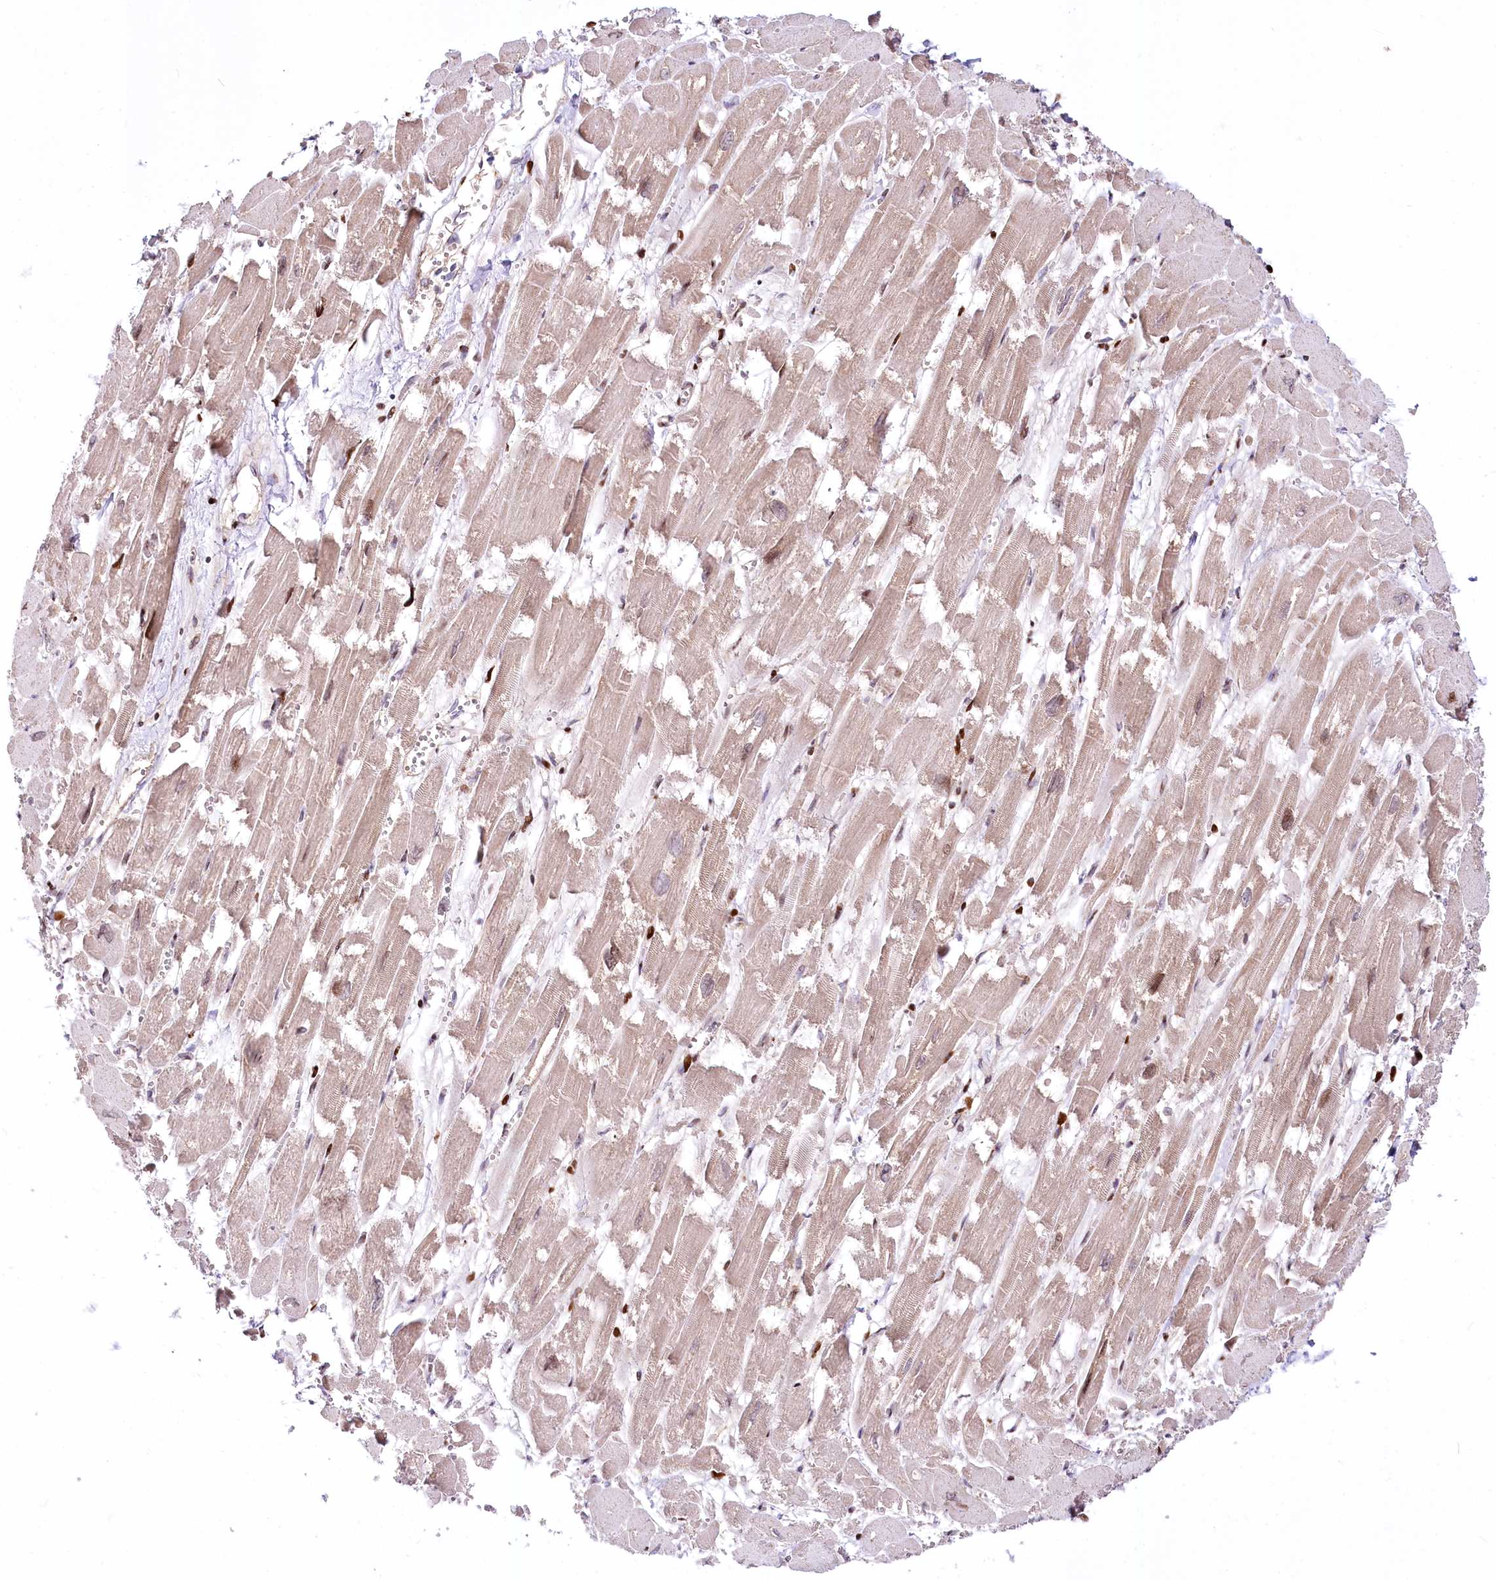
{"staining": {"intensity": "weak", "quantity": ">75%", "location": "cytoplasmic/membranous,nuclear"}, "tissue": "heart muscle", "cell_type": "Cardiomyocytes", "image_type": "normal", "snomed": [{"axis": "morphology", "description": "Normal tissue, NOS"}, {"axis": "topography", "description": "Heart"}], "caption": "A photomicrograph of heart muscle stained for a protein demonstrates weak cytoplasmic/membranous,nuclear brown staining in cardiomyocytes. The staining was performed using DAB (3,3'-diaminobenzidine) to visualize the protein expression in brown, while the nuclei were stained in blue with hematoxylin (Magnification: 20x).", "gene": "ZFYVE27", "patient": {"sex": "male", "age": 54}}